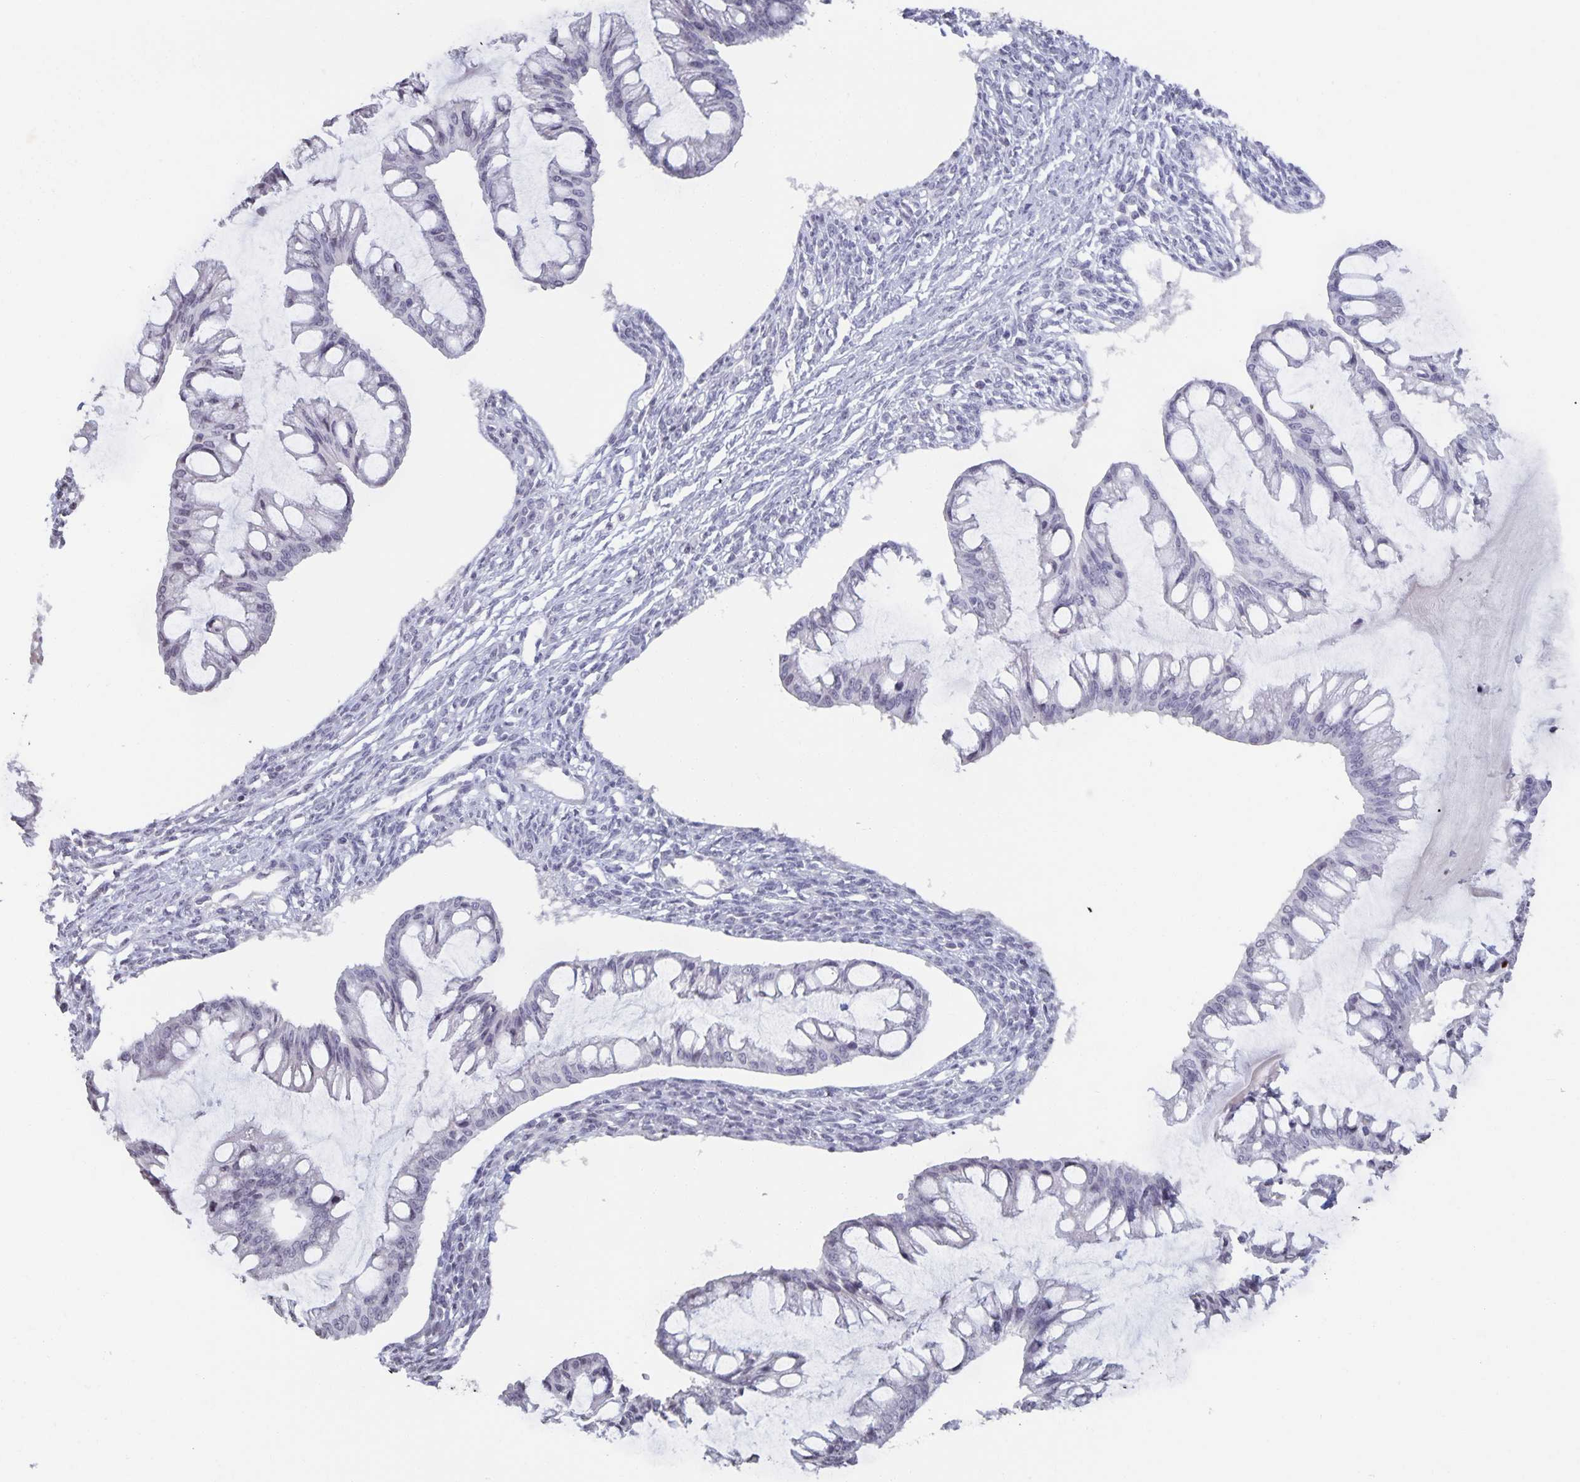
{"staining": {"intensity": "negative", "quantity": "none", "location": "none"}, "tissue": "ovarian cancer", "cell_type": "Tumor cells", "image_type": "cancer", "snomed": [{"axis": "morphology", "description": "Cystadenocarcinoma, mucinous, NOS"}, {"axis": "topography", "description": "Ovary"}], "caption": "This is an IHC photomicrograph of ovarian mucinous cystadenocarcinoma. There is no positivity in tumor cells.", "gene": "AQP4", "patient": {"sex": "female", "age": 73}}